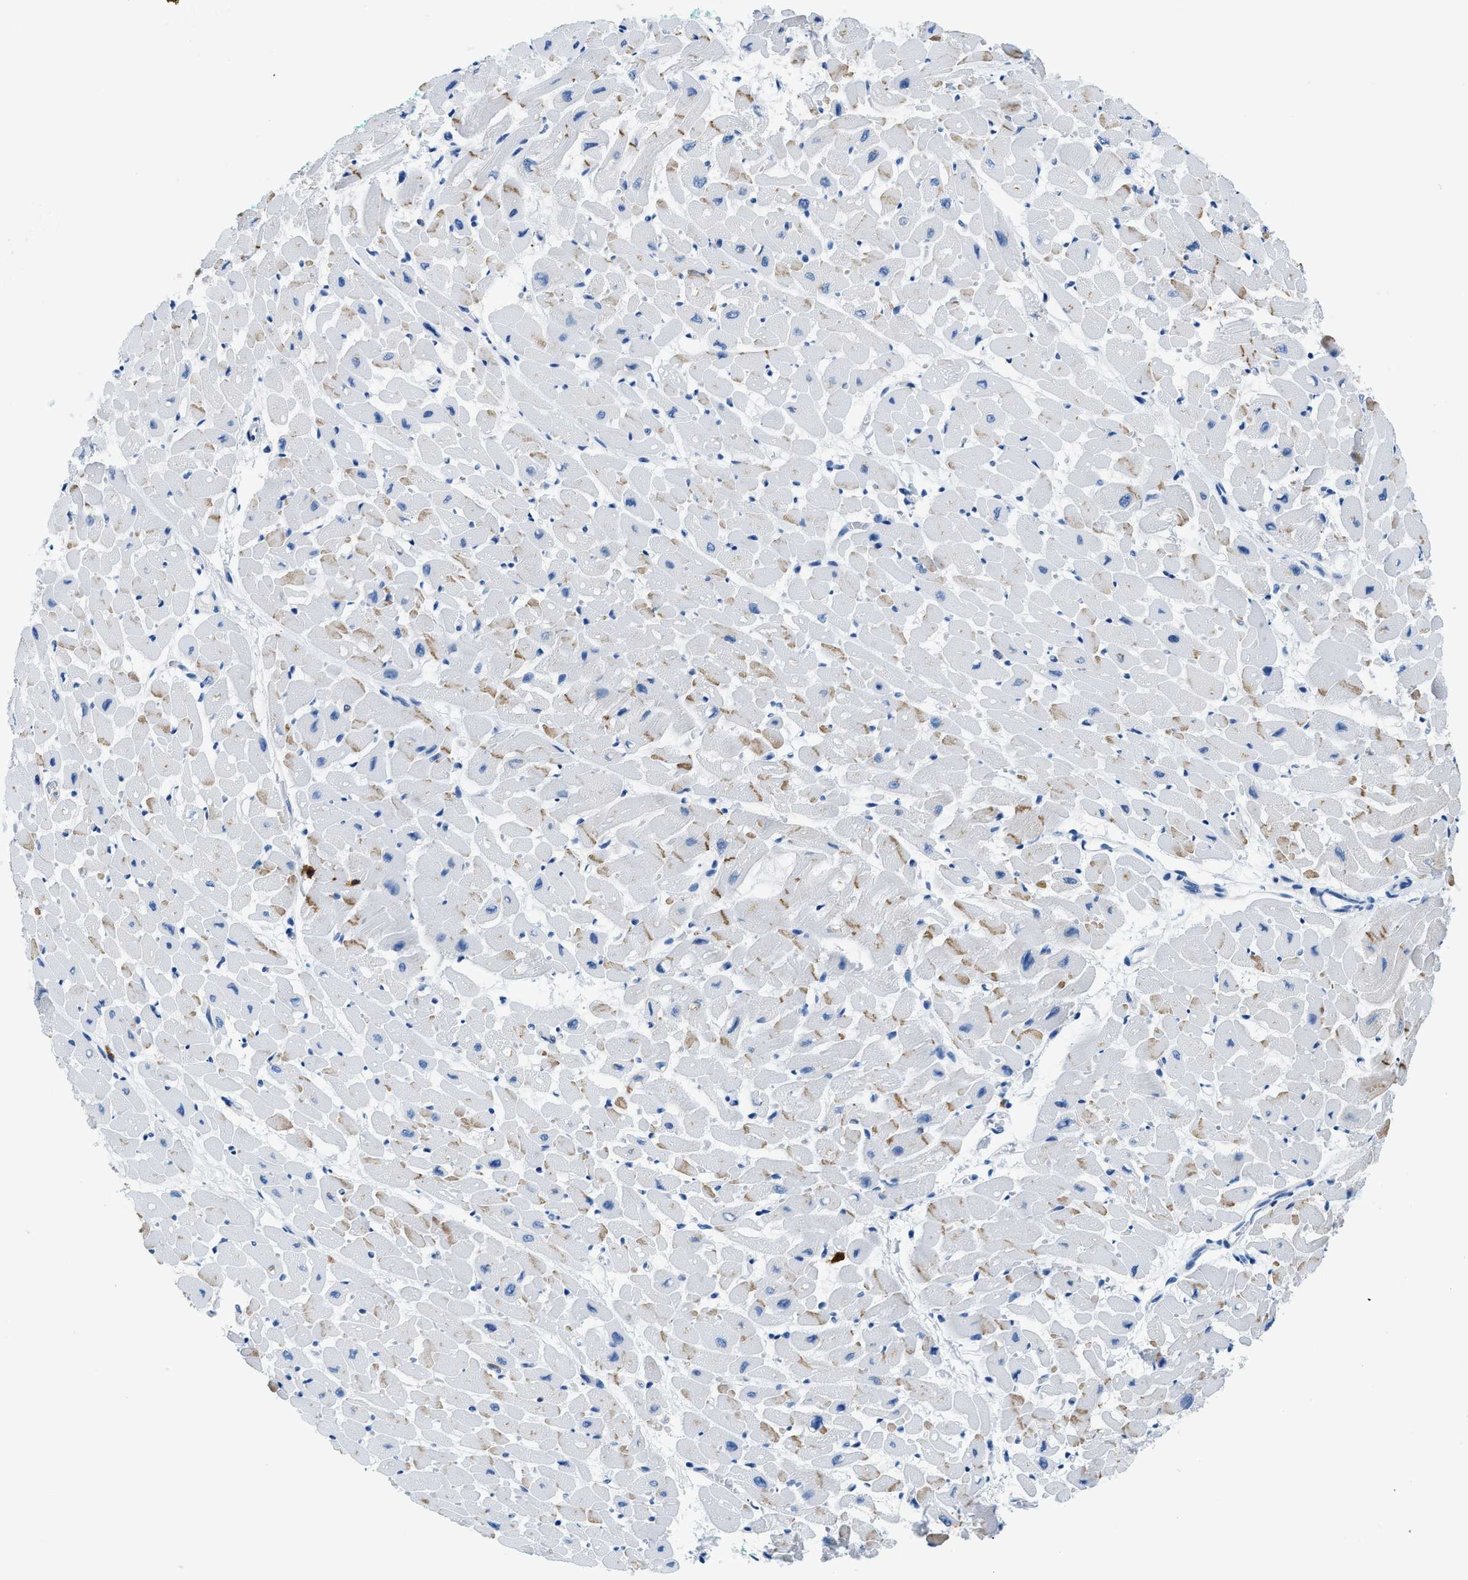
{"staining": {"intensity": "moderate", "quantity": "25%-75%", "location": "cytoplasmic/membranous"}, "tissue": "heart muscle", "cell_type": "Cardiomyocytes", "image_type": "normal", "snomed": [{"axis": "morphology", "description": "Normal tissue, NOS"}, {"axis": "topography", "description": "Heart"}], "caption": "Immunohistochemistry photomicrograph of unremarkable heart muscle: heart muscle stained using immunohistochemistry (IHC) reveals medium levels of moderate protein expression localized specifically in the cytoplasmic/membranous of cardiomyocytes, appearing as a cytoplasmic/membranous brown color.", "gene": "CAPG", "patient": {"sex": "male", "age": 45}}